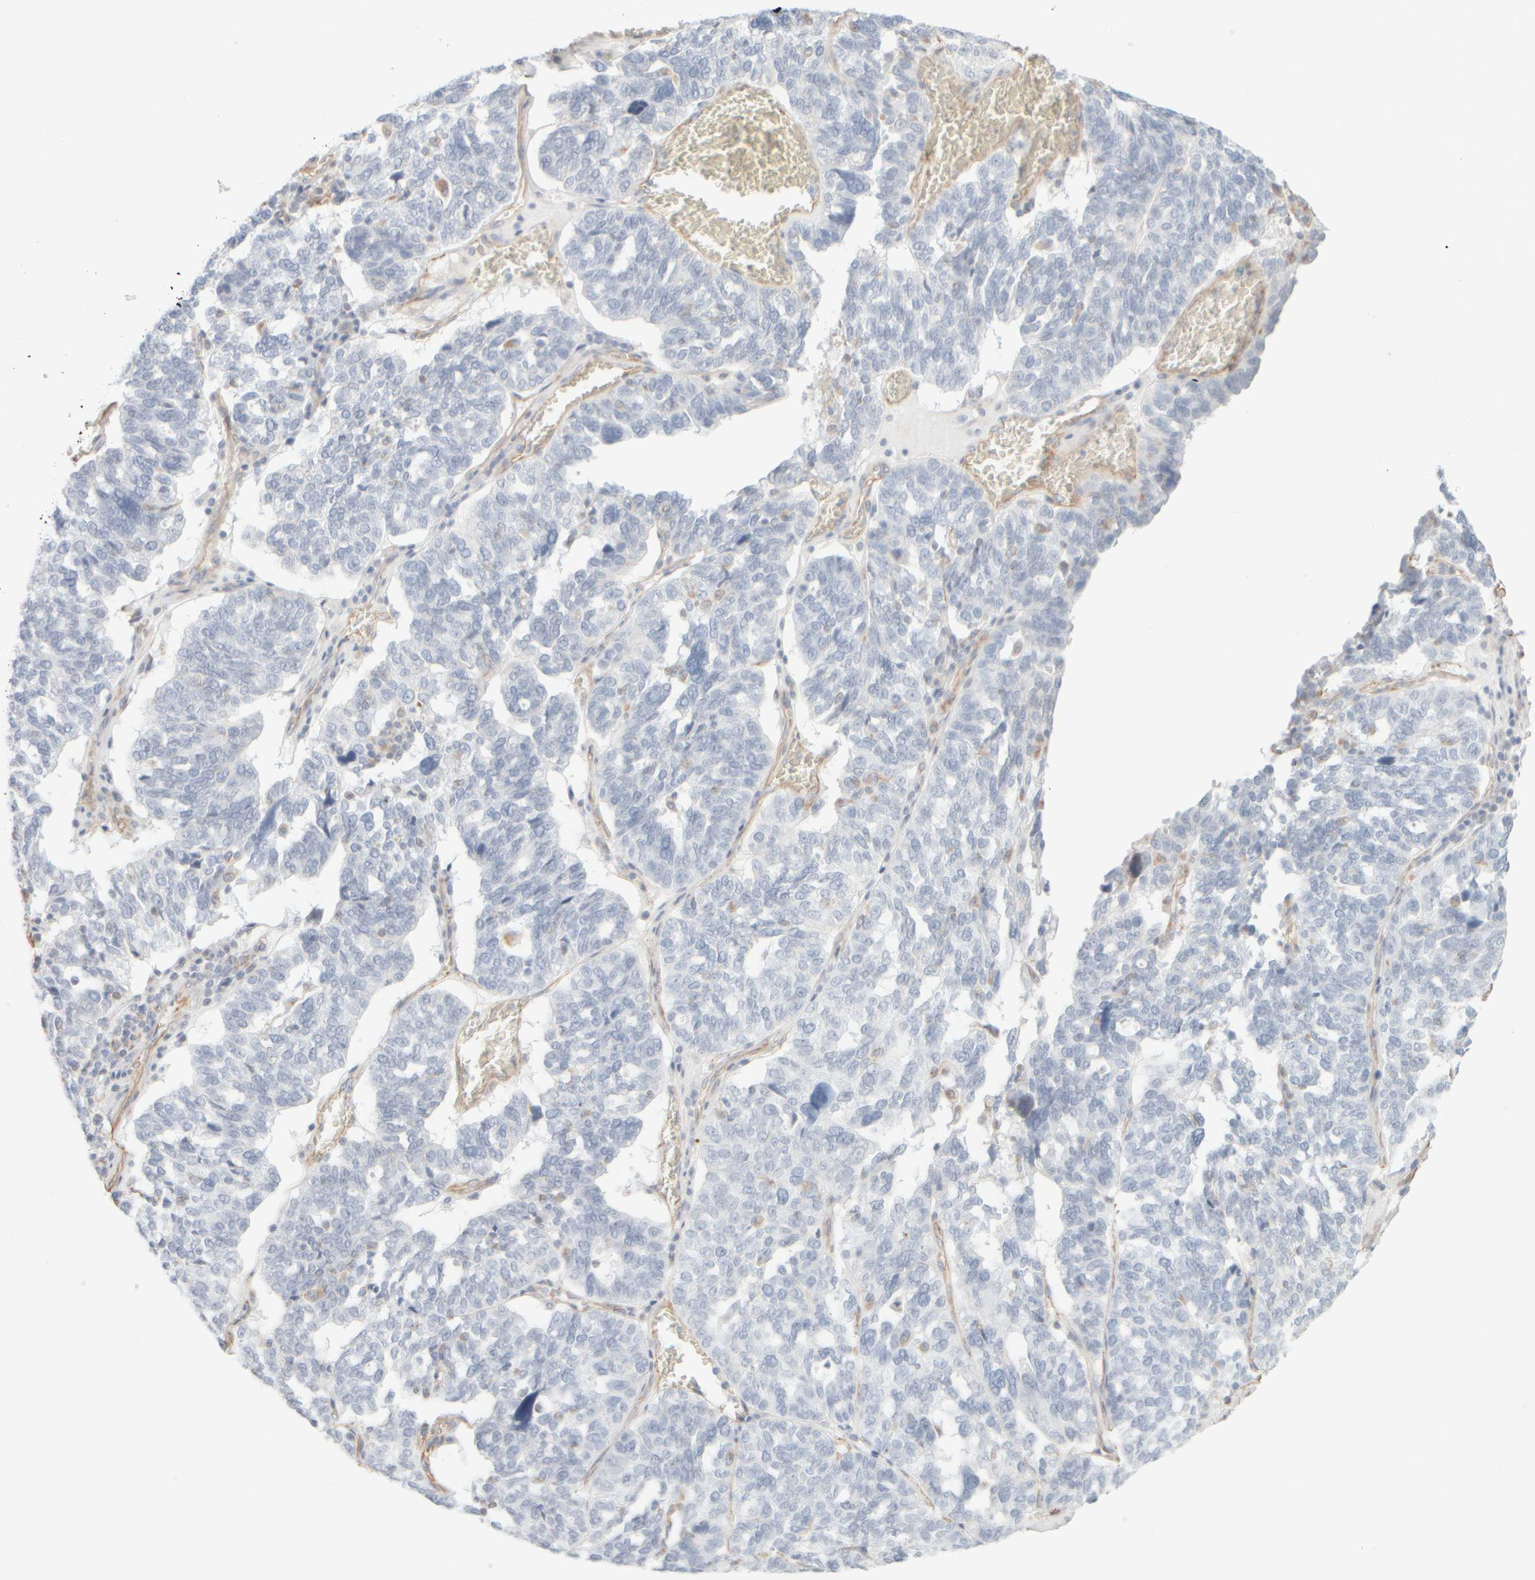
{"staining": {"intensity": "negative", "quantity": "none", "location": "none"}, "tissue": "ovarian cancer", "cell_type": "Tumor cells", "image_type": "cancer", "snomed": [{"axis": "morphology", "description": "Cystadenocarcinoma, serous, NOS"}, {"axis": "topography", "description": "Ovary"}], "caption": "High power microscopy histopathology image of an IHC histopathology image of ovarian cancer (serous cystadenocarcinoma), revealing no significant expression in tumor cells. (DAB immunohistochemistry (IHC), high magnification).", "gene": "KRT15", "patient": {"sex": "female", "age": 59}}